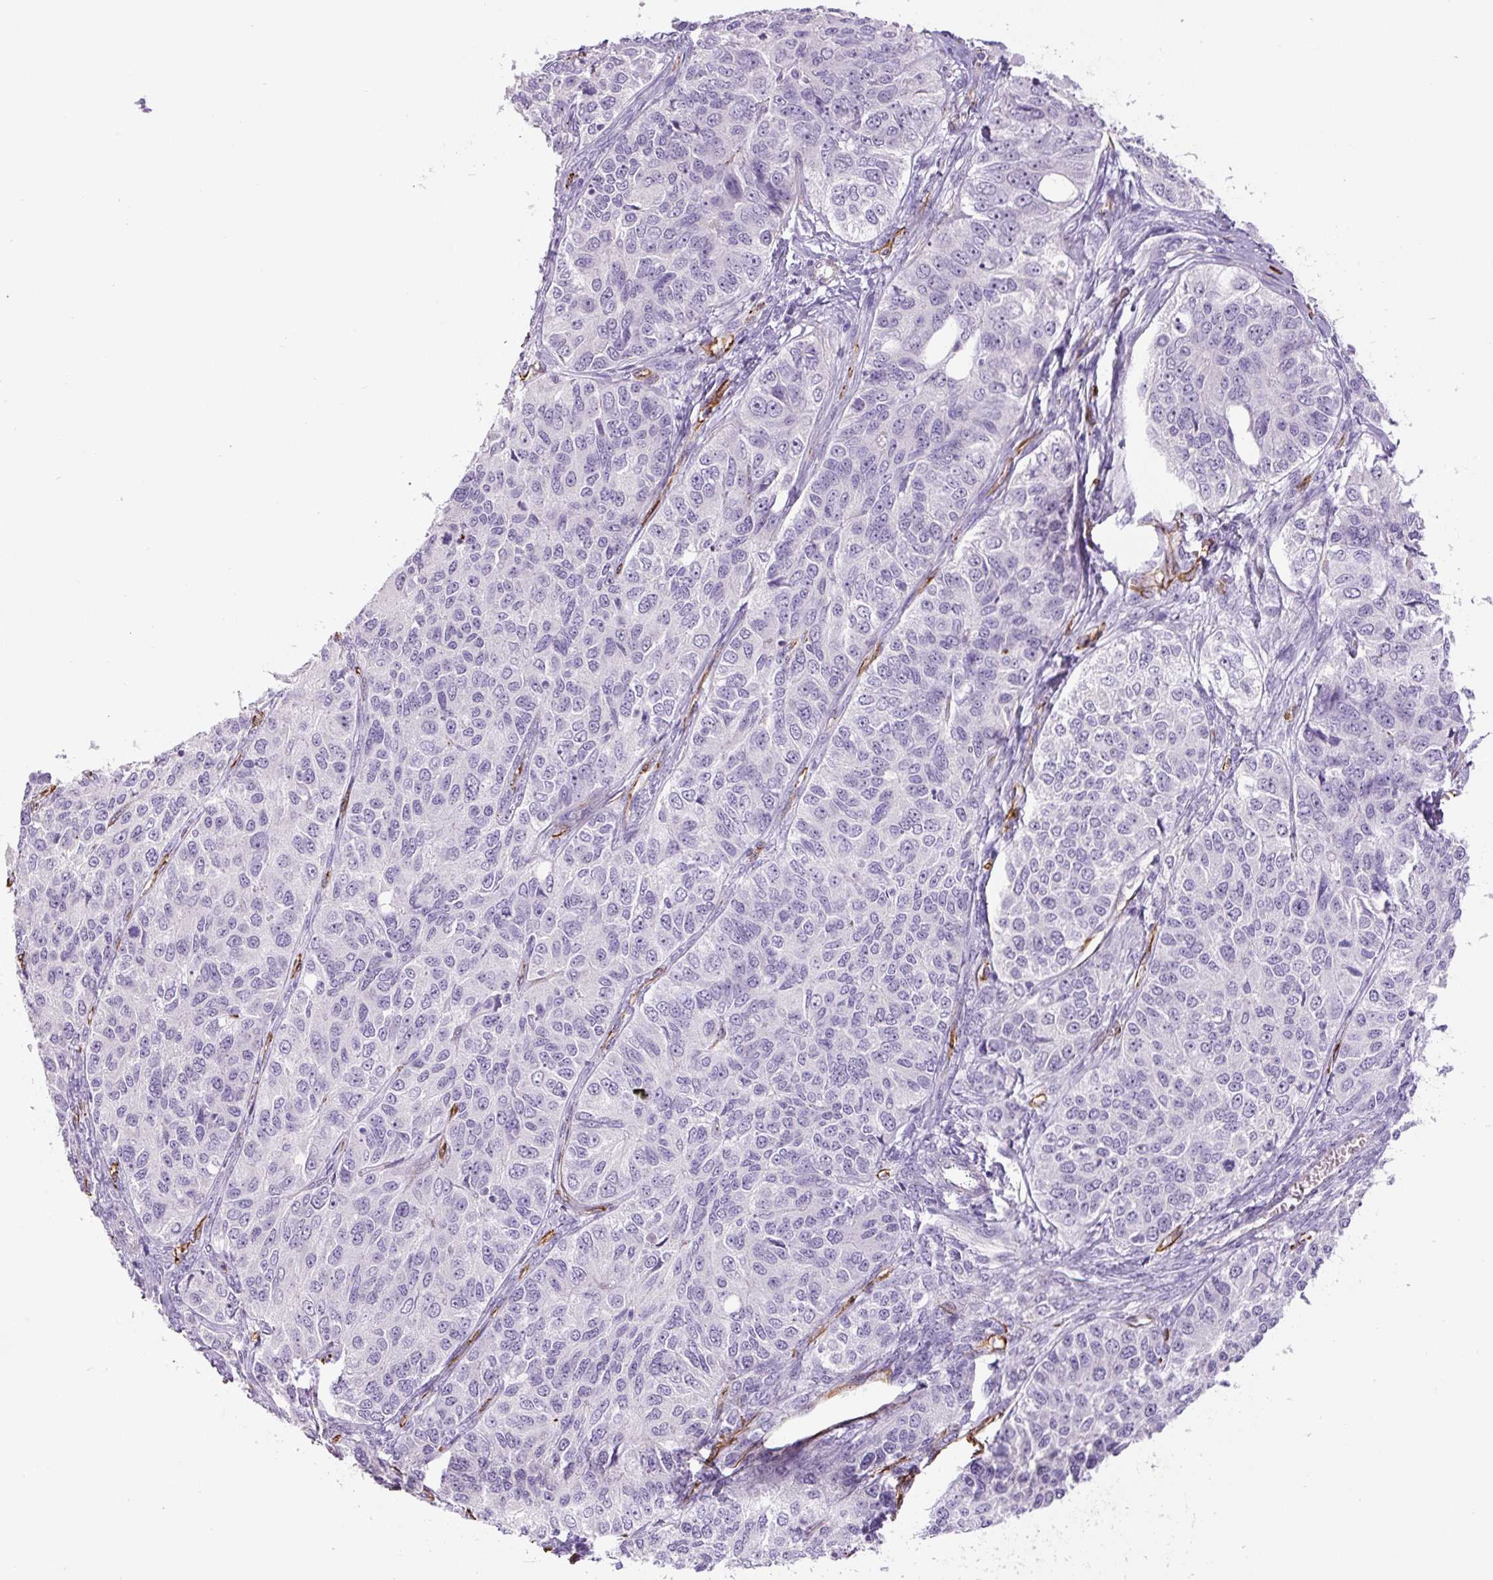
{"staining": {"intensity": "negative", "quantity": "none", "location": "none"}, "tissue": "ovarian cancer", "cell_type": "Tumor cells", "image_type": "cancer", "snomed": [{"axis": "morphology", "description": "Carcinoma, endometroid"}, {"axis": "topography", "description": "Ovary"}], "caption": "Immunohistochemistry of ovarian cancer displays no expression in tumor cells.", "gene": "NES", "patient": {"sex": "female", "age": 51}}